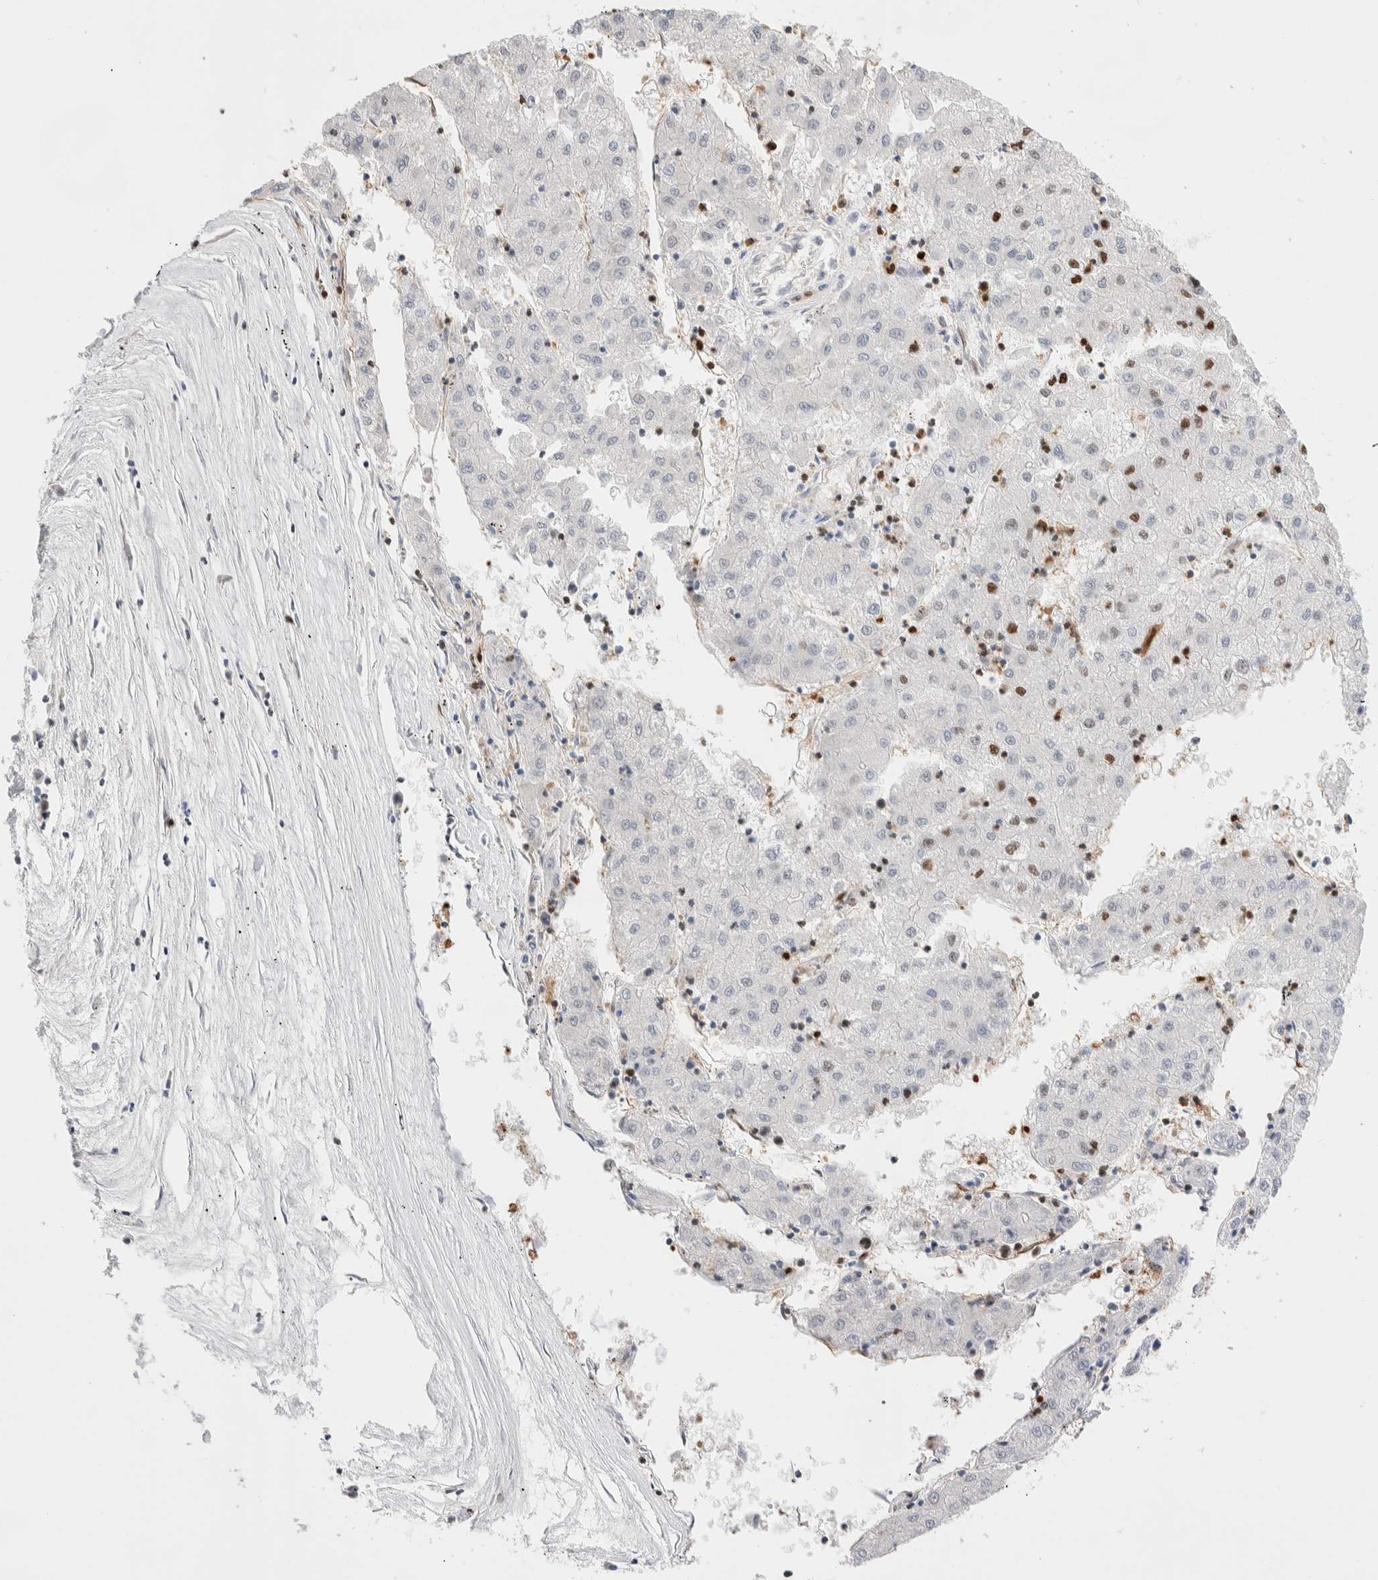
{"staining": {"intensity": "strong", "quantity": "<25%", "location": "nuclear"}, "tissue": "liver cancer", "cell_type": "Tumor cells", "image_type": "cancer", "snomed": [{"axis": "morphology", "description": "Carcinoma, Hepatocellular, NOS"}, {"axis": "topography", "description": "Liver"}], "caption": "The micrograph exhibits staining of hepatocellular carcinoma (liver), revealing strong nuclear protein staining (brown color) within tumor cells. The protein of interest is stained brown, and the nuclei are stained in blue (DAB (3,3'-diaminobenzidine) IHC with brightfield microscopy, high magnification).", "gene": "RNASEK-C17orf49", "patient": {"sex": "male", "age": 72}}